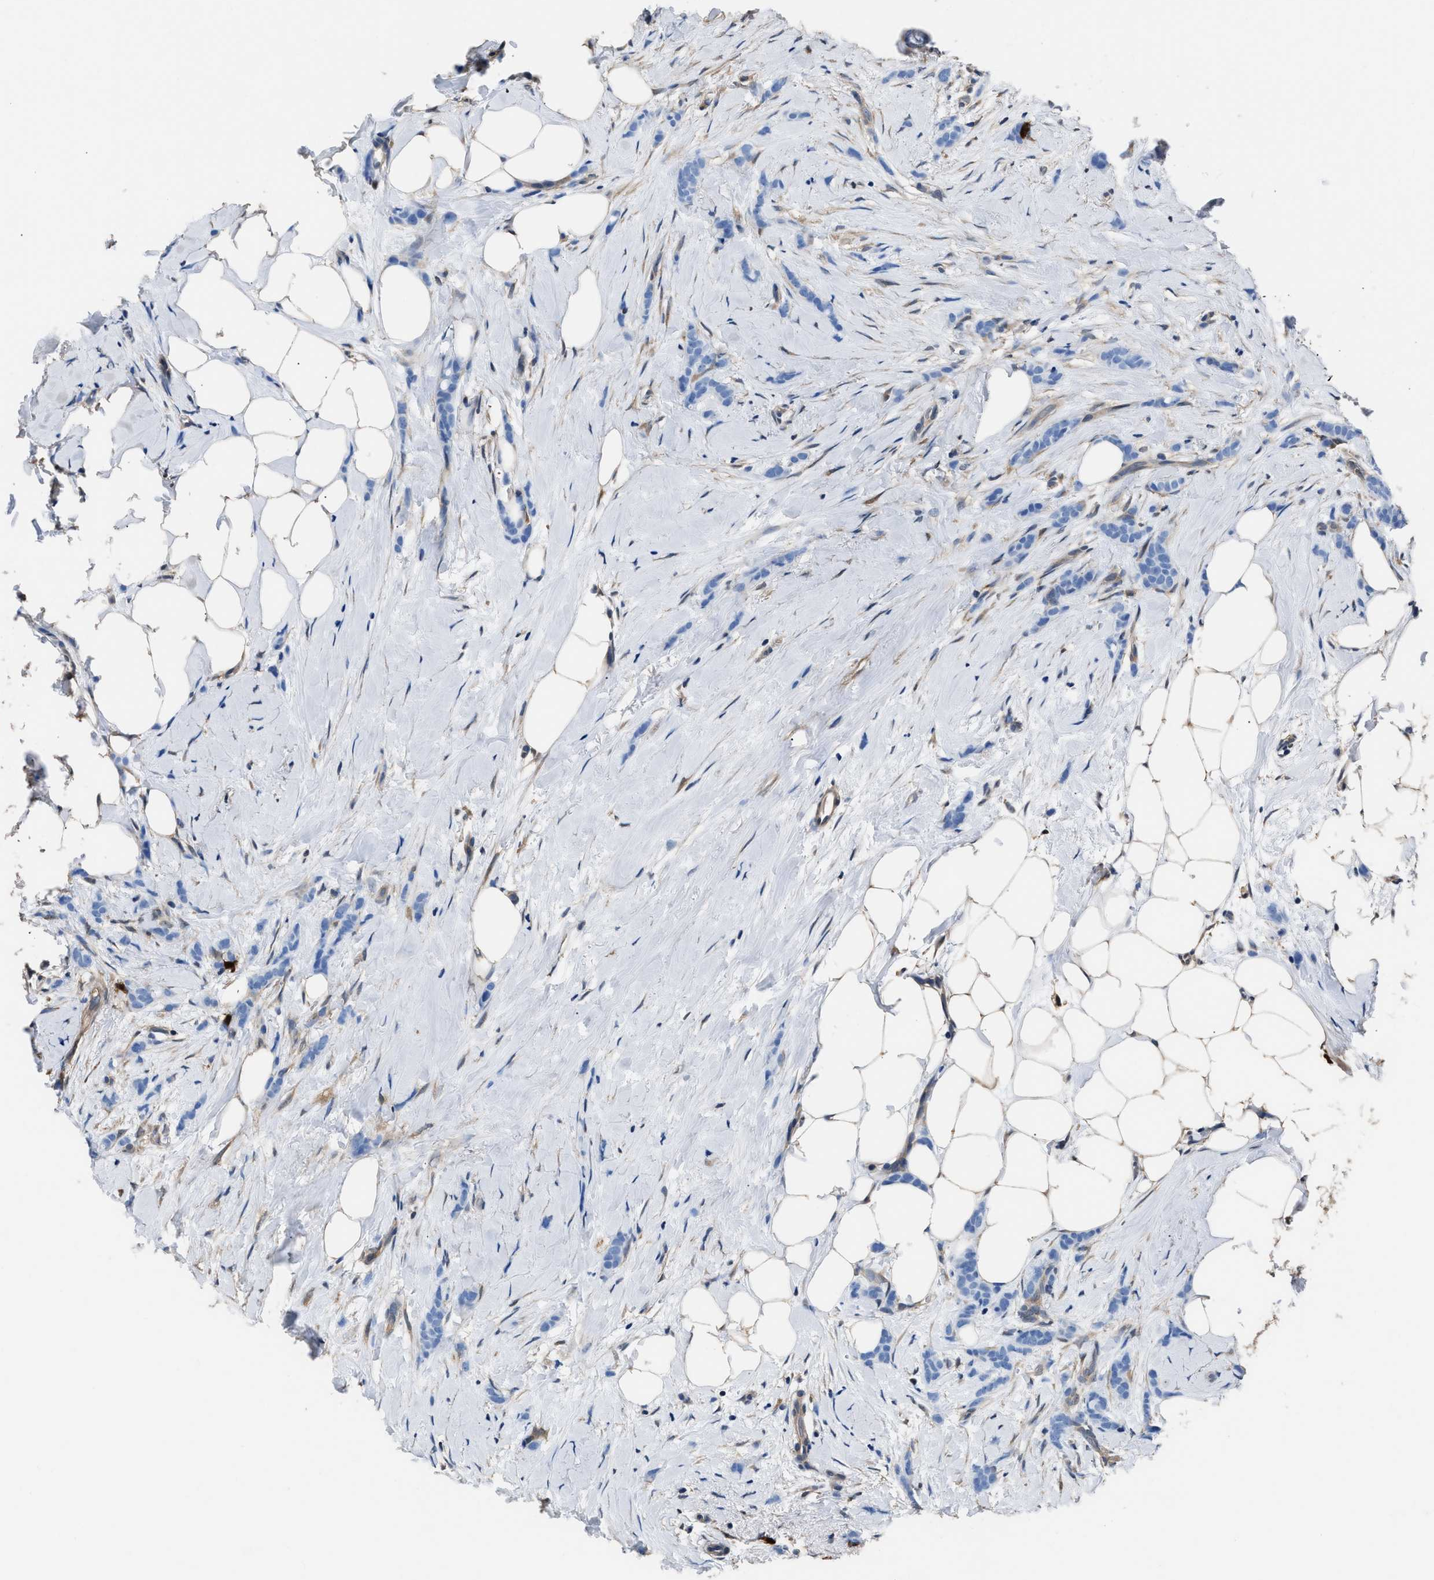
{"staining": {"intensity": "negative", "quantity": "none", "location": "none"}, "tissue": "breast cancer", "cell_type": "Tumor cells", "image_type": "cancer", "snomed": [{"axis": "morphology", "description": "Lobular carcinoma, in situ"}, {"axis": "morphology", "description": "Lobular carcinoma"}, {"axis": "topography", "description": "Breast"}], "caption": "DAB immunohistochemical staining of breast cancer demonstrates no significant staining in tumor cells.", "gene": "GSTP1", "patient": {"sex": "female", "age": 41}}